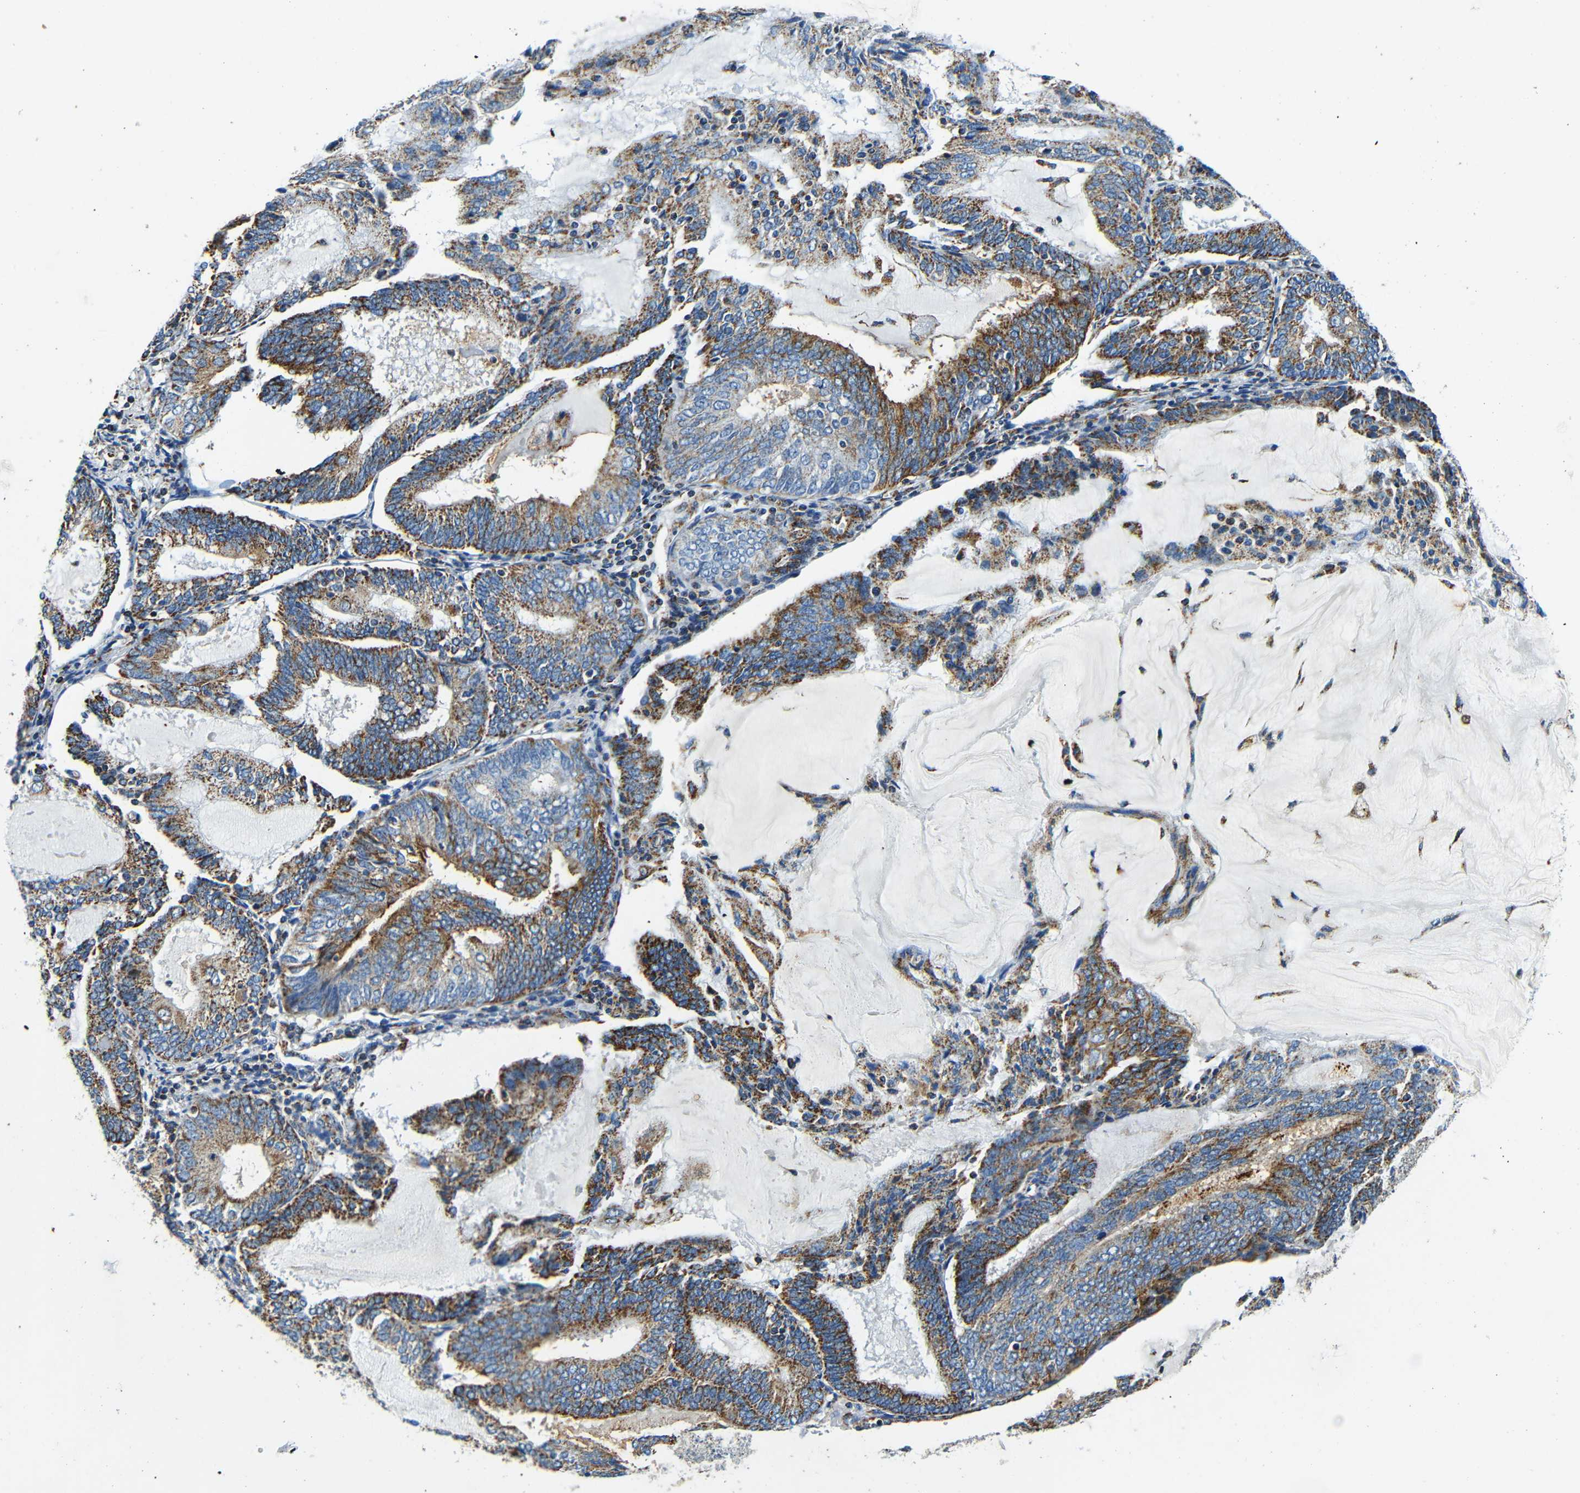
{"staining": {"intensity": "strong", "quantity": ">75%", "location": "cytoplasmic/membranous"}, "tissue": "endometrial cancer", "cell_type": "Tumor cells", "image_type": "cancer", "snomed": [{"axis": "morphology", "description": "Adenocarcinoma, NOS"}, {"axis": "topography", "description": "Endometrium"}], "caption": "A micrograph showing strong cytoplasmic/membranous positivity in approximately >75% of tumor cells in endometrial cancer (adenocarcinoma), as visualized by brown immunohistochemical staining.", "gene": "GALNT18", "patient": {"sex": "female", "age": 81}}